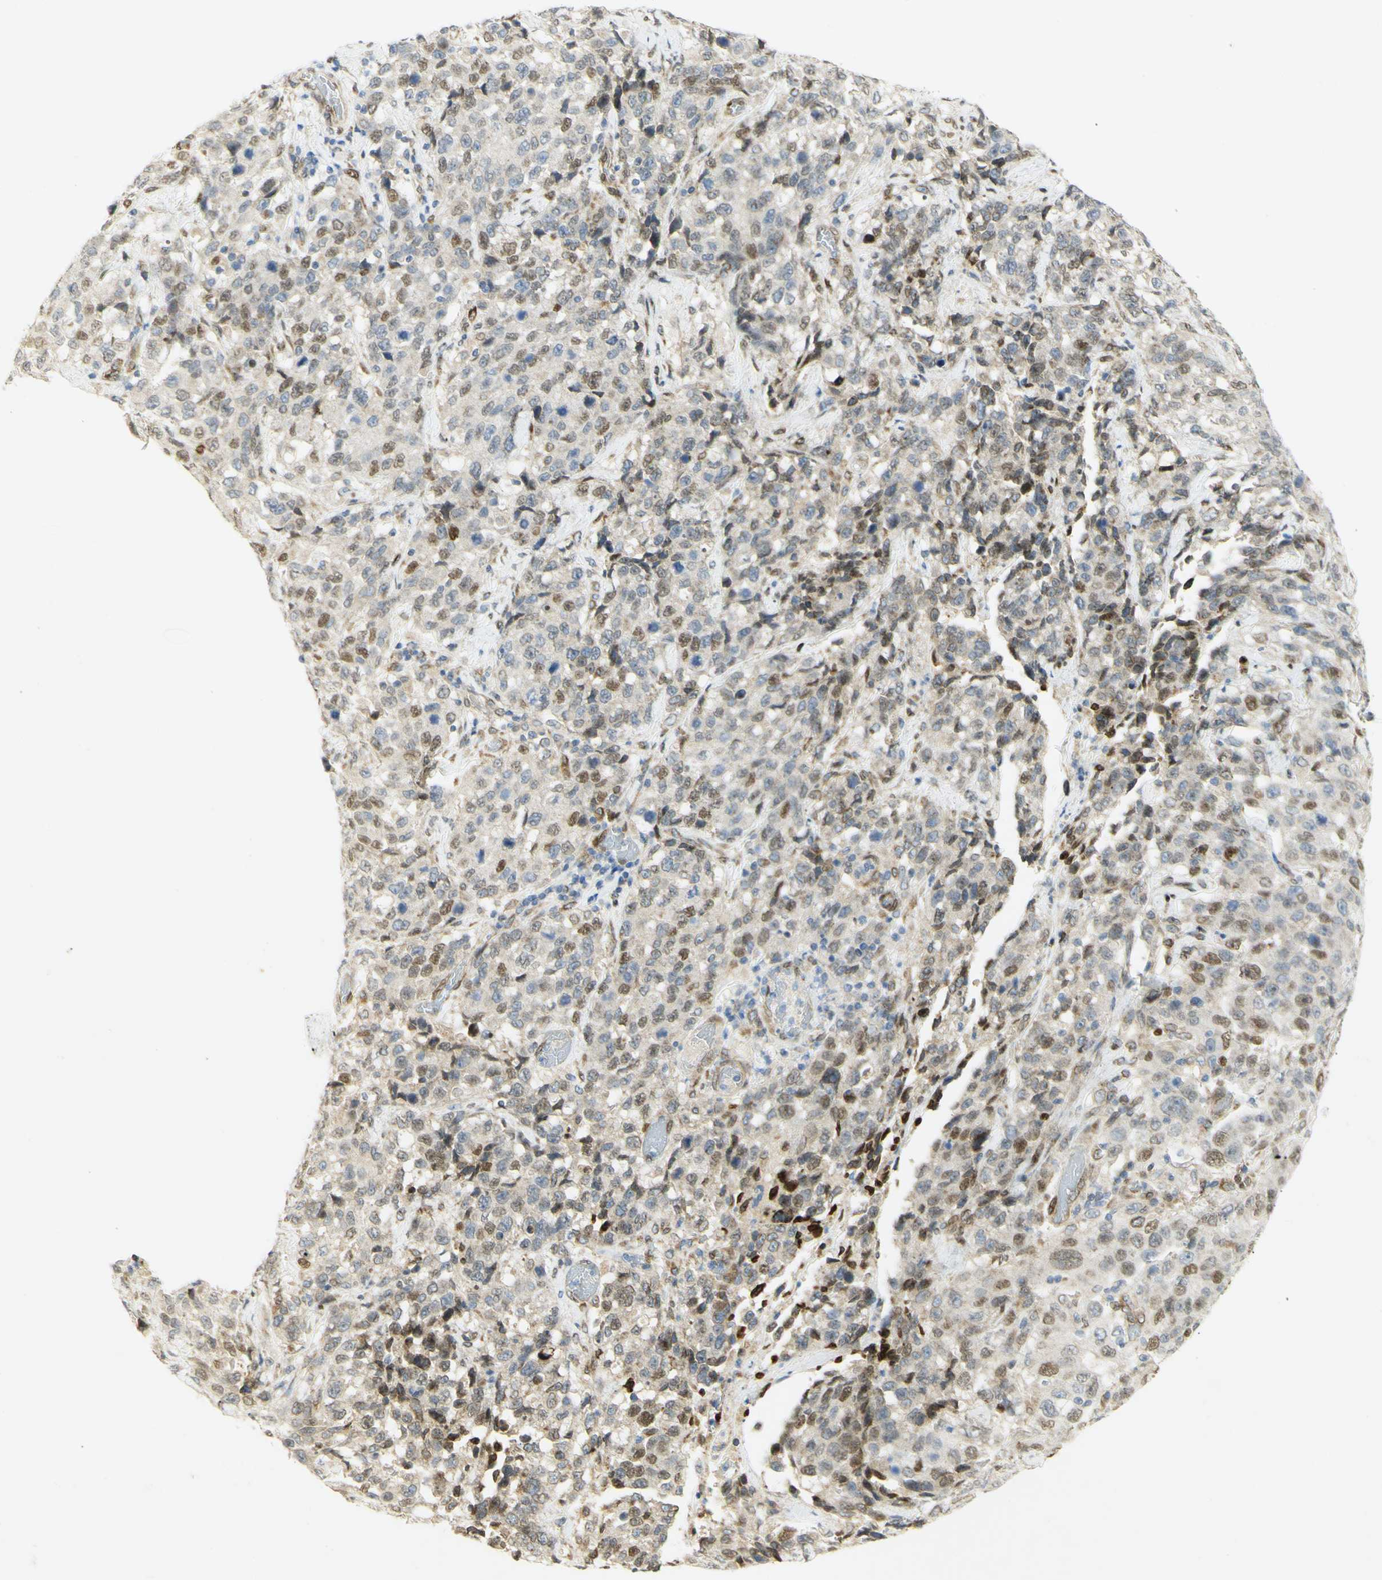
{"staining": {"intensity": "moderate", "quantity": "25%-75%", "location": "nuclear"}, "tissue": "stomach cancer", "cell_type": "Tumor cells", "image_type": "cancer", "snomed": [{"axis": "morphology", "description": "Normal tissue, NOS"}, {"axis": "morphology", "description": "Adenocarcinoma, NOS"}, {"axis": "topography", "description": "Stomach"}], "caption": "Approximately 25%-75% of tumor cells in stomach cancer demonstrate moderate nuclear protein staining as visualized by brown immunohistochemical staining.", "gene": "E2F1", "patient": {"sex": "male", "age": 48}}